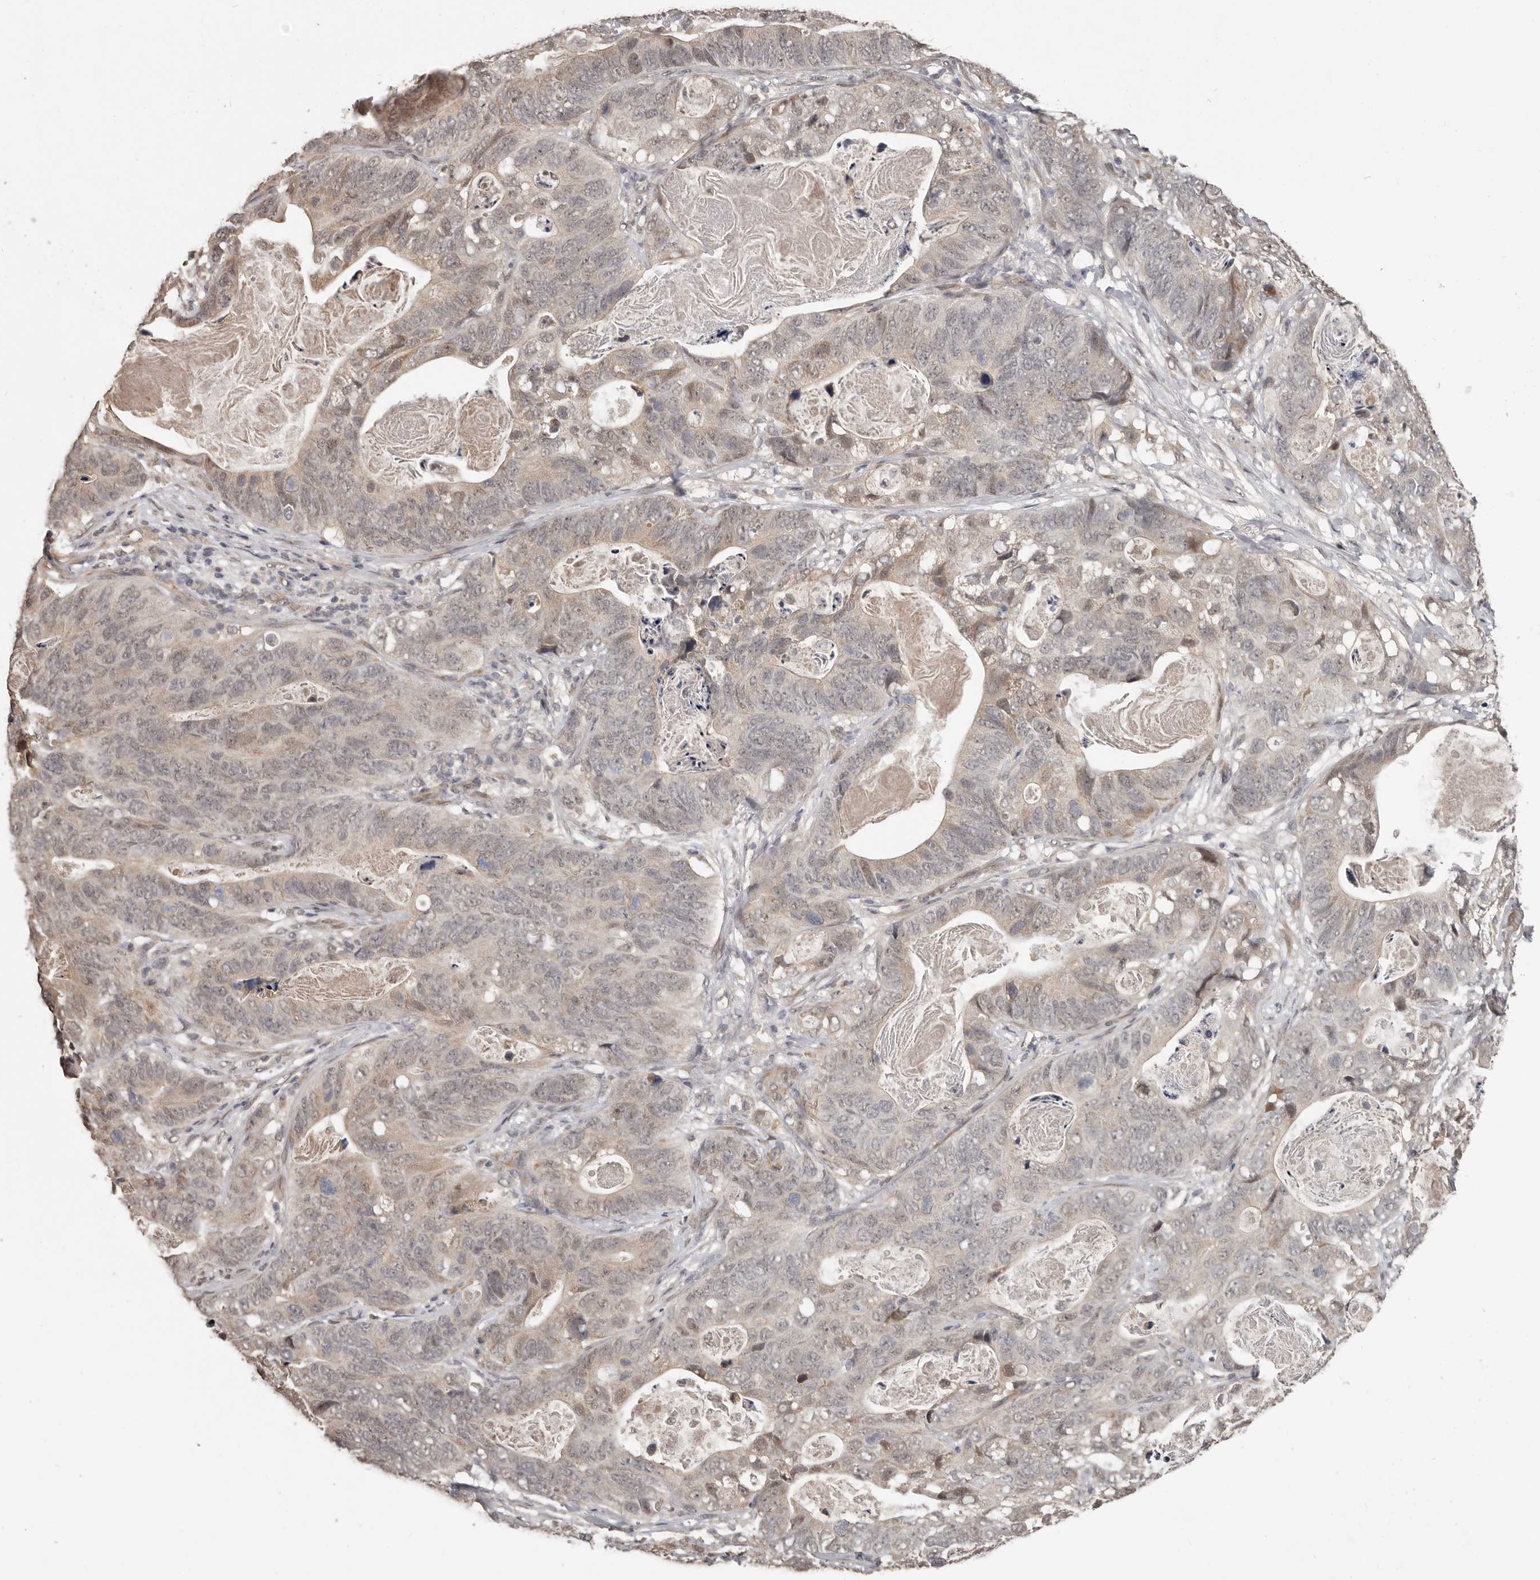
{"staining": {"intensity": "weak", "quantity": ">75%", "location": "cytoplasmic/membranous,nuclear"}, "tissue": "stomach cancer", "cell_type": "Tumor cells", "image_type": "cancer", "snomed": [{"axis": "morphology", "description": "Normal tissue, NOS"}, {"axis": "morphology", "description": "Adenocarcinoma, NOS"}, {"axis": "topography", "description": "Stomach"}], "caption": "Protein analysis of stomach adenocarcinoma tissue exhibits weak cytoplasmic/membranous and nuclear expression in about >75% of tumor cells.", "gene": "ZFP14", "patient": {"sex": "female", "age": 89}}